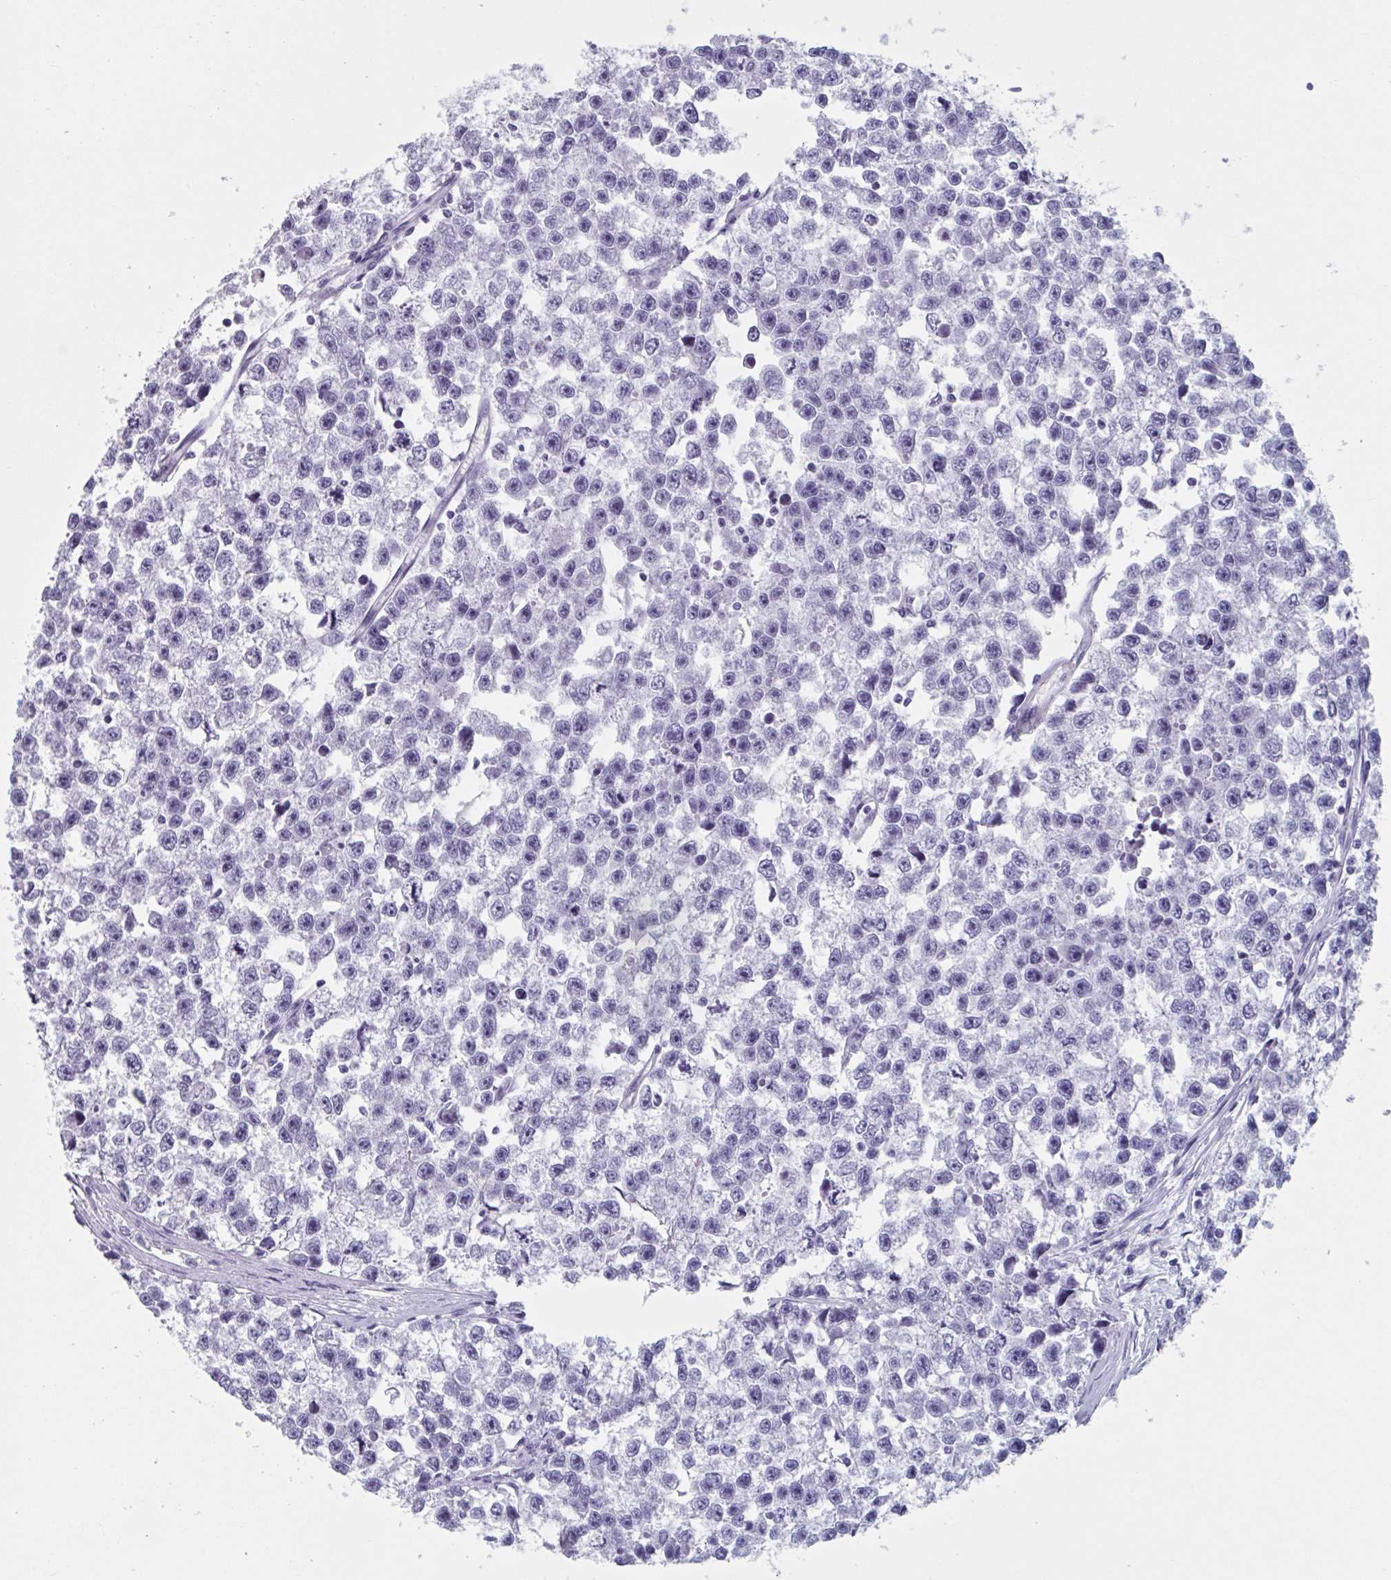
{"staining": {"intensity": "negative", "quantity": "none", "location": "none"}, "tissue": "testis cancer", "cell_type": "Tumor cells", "image_type": "cancer", "snomed": [{"axis": "morphology", "description": "Seminoma, NOS"}, {"axis": "topography", "description": "Testis"}], "caption": "Human seminoma (testis) stained for a protein using immunohistochemistry reveals no staining in tumor cells.", "gene": "HSD11B2", "patient": {"sex": "male", "age": 26}}